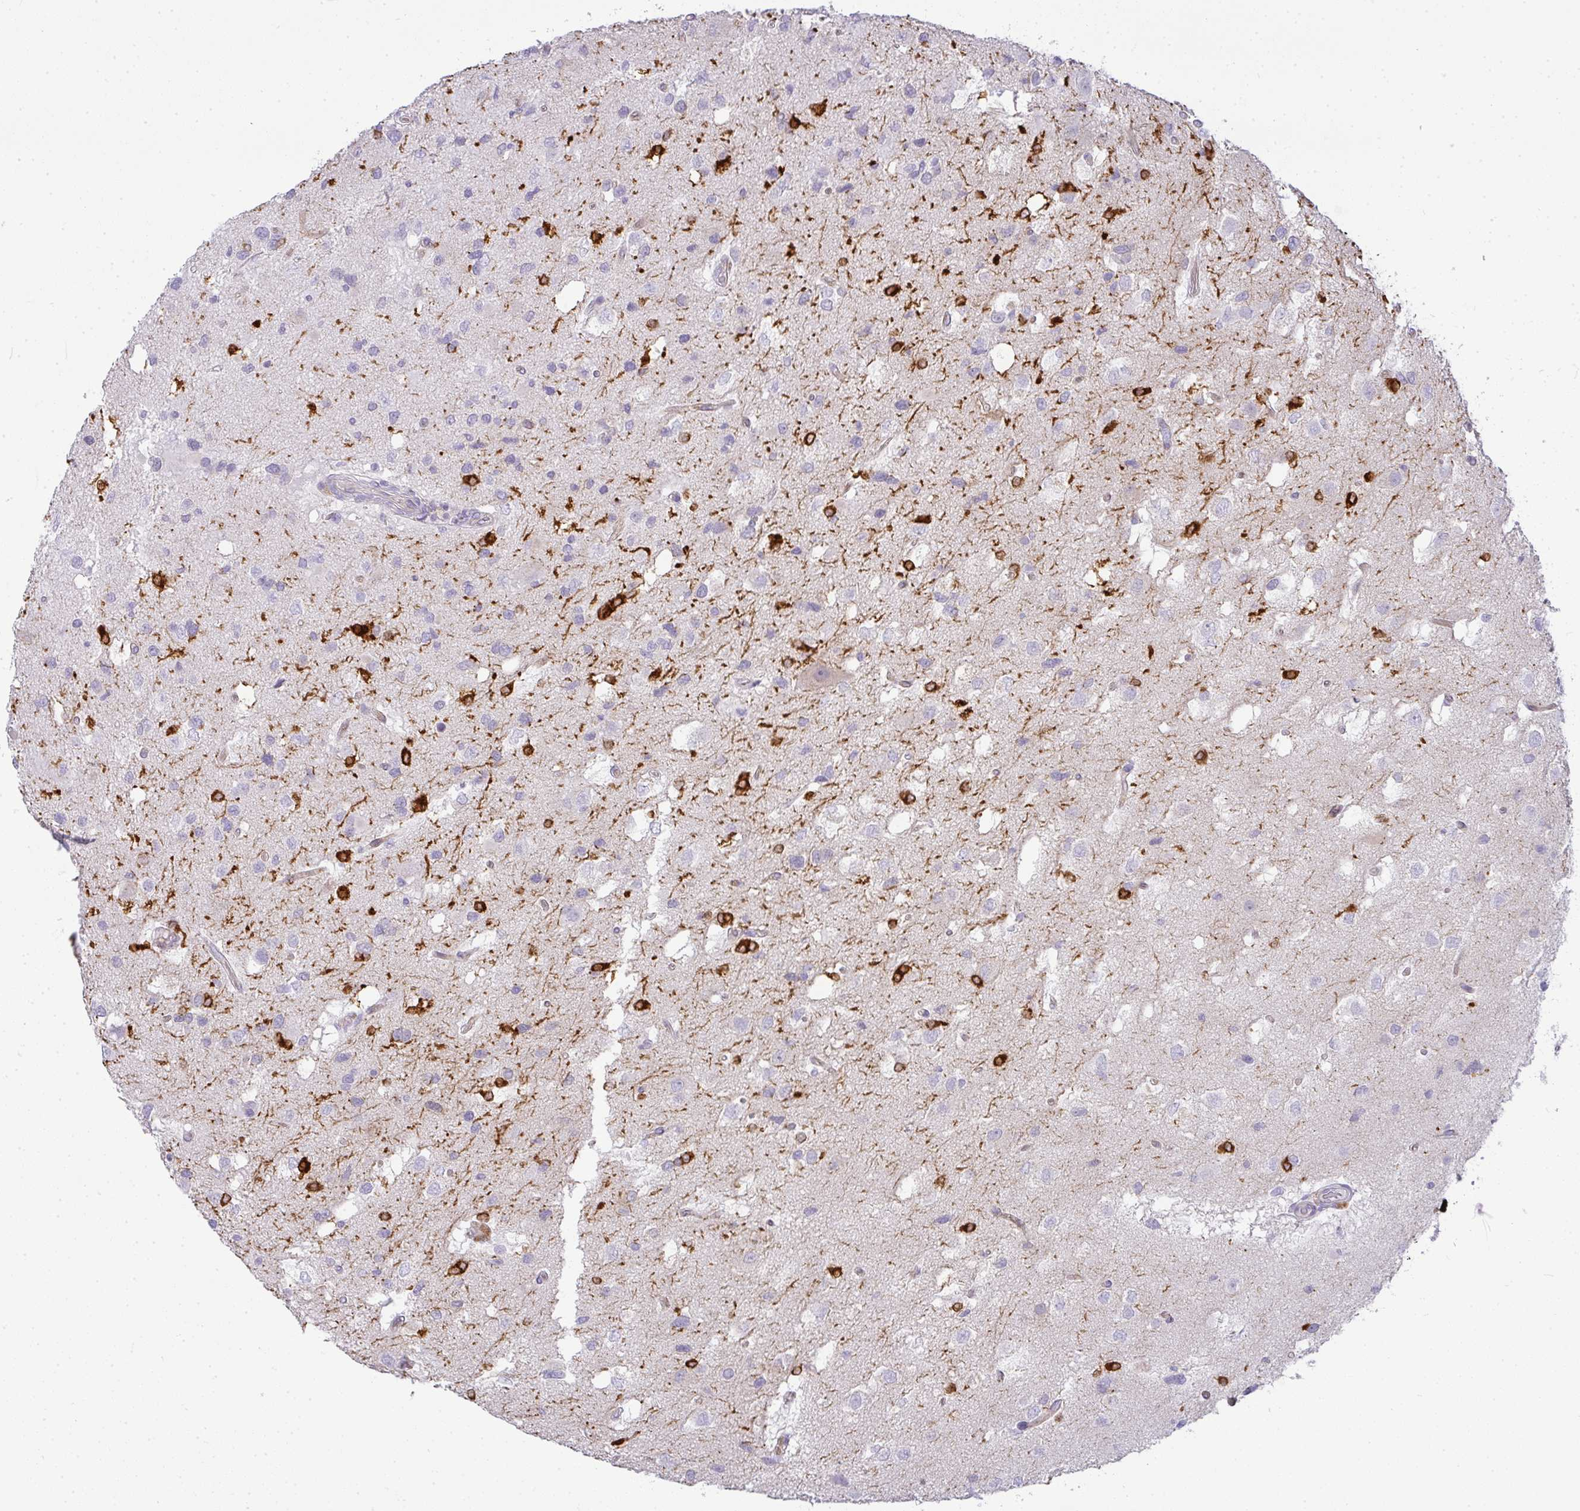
{"staining": {"intensity": "strong", "quantity": "<25%", "location": "cytoplasmic/membranous"}, "tissue": "glioma", "cell_type": "Tumor cells", "image_type": "cancer", "snomed": [{"axis": "morphology", "description": "Glioma, malignant, High grade"}, {"axis": "topography", "description": "Brain"}], "caption": "The histopathology image shows staining of glioma, revealing strong cytoplasmic/membranous protein staining (brown color) within tumor cells.", "gene": "LIPE", "patient": {"sex": "male", "age": 53}}